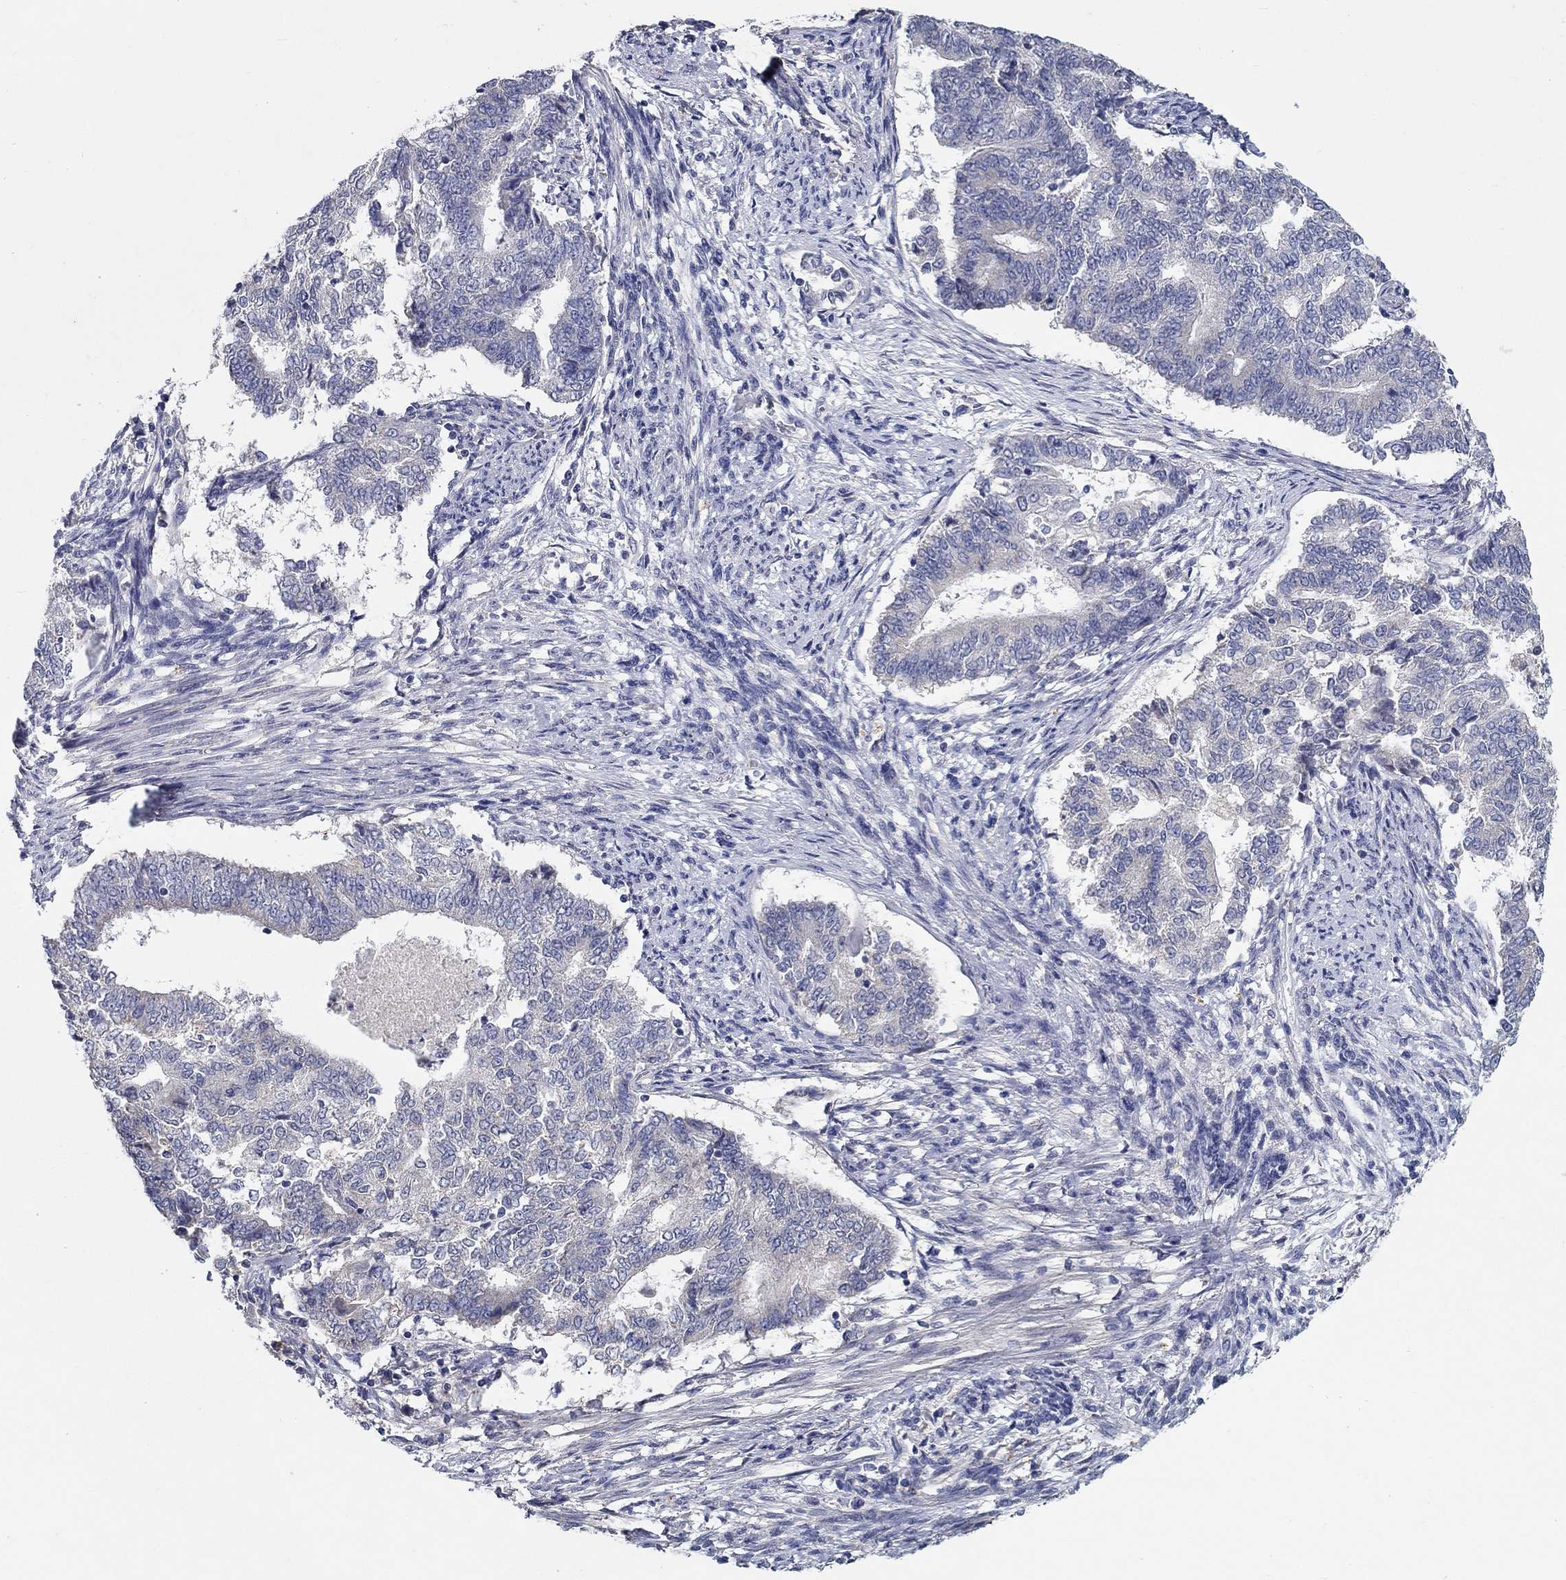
{"staining": {"intensity": "negative", "quantity": "none", "location": "none"}, "tissue": "endometrial cancer", "cell_type": "Tumor cells", "image_type": "cancer", "snomed": [{"axis": "morphology", "description": "Adenocarcinoma, NOS"}, {"axis": "topography", "description": "Endometrium"}], "caption": "Immunohistochemical staining of endometrial cancer shows no significant expression in tumor cells.", "gene": "PROZ", "patient": {"sex": "female", "age": 65}}